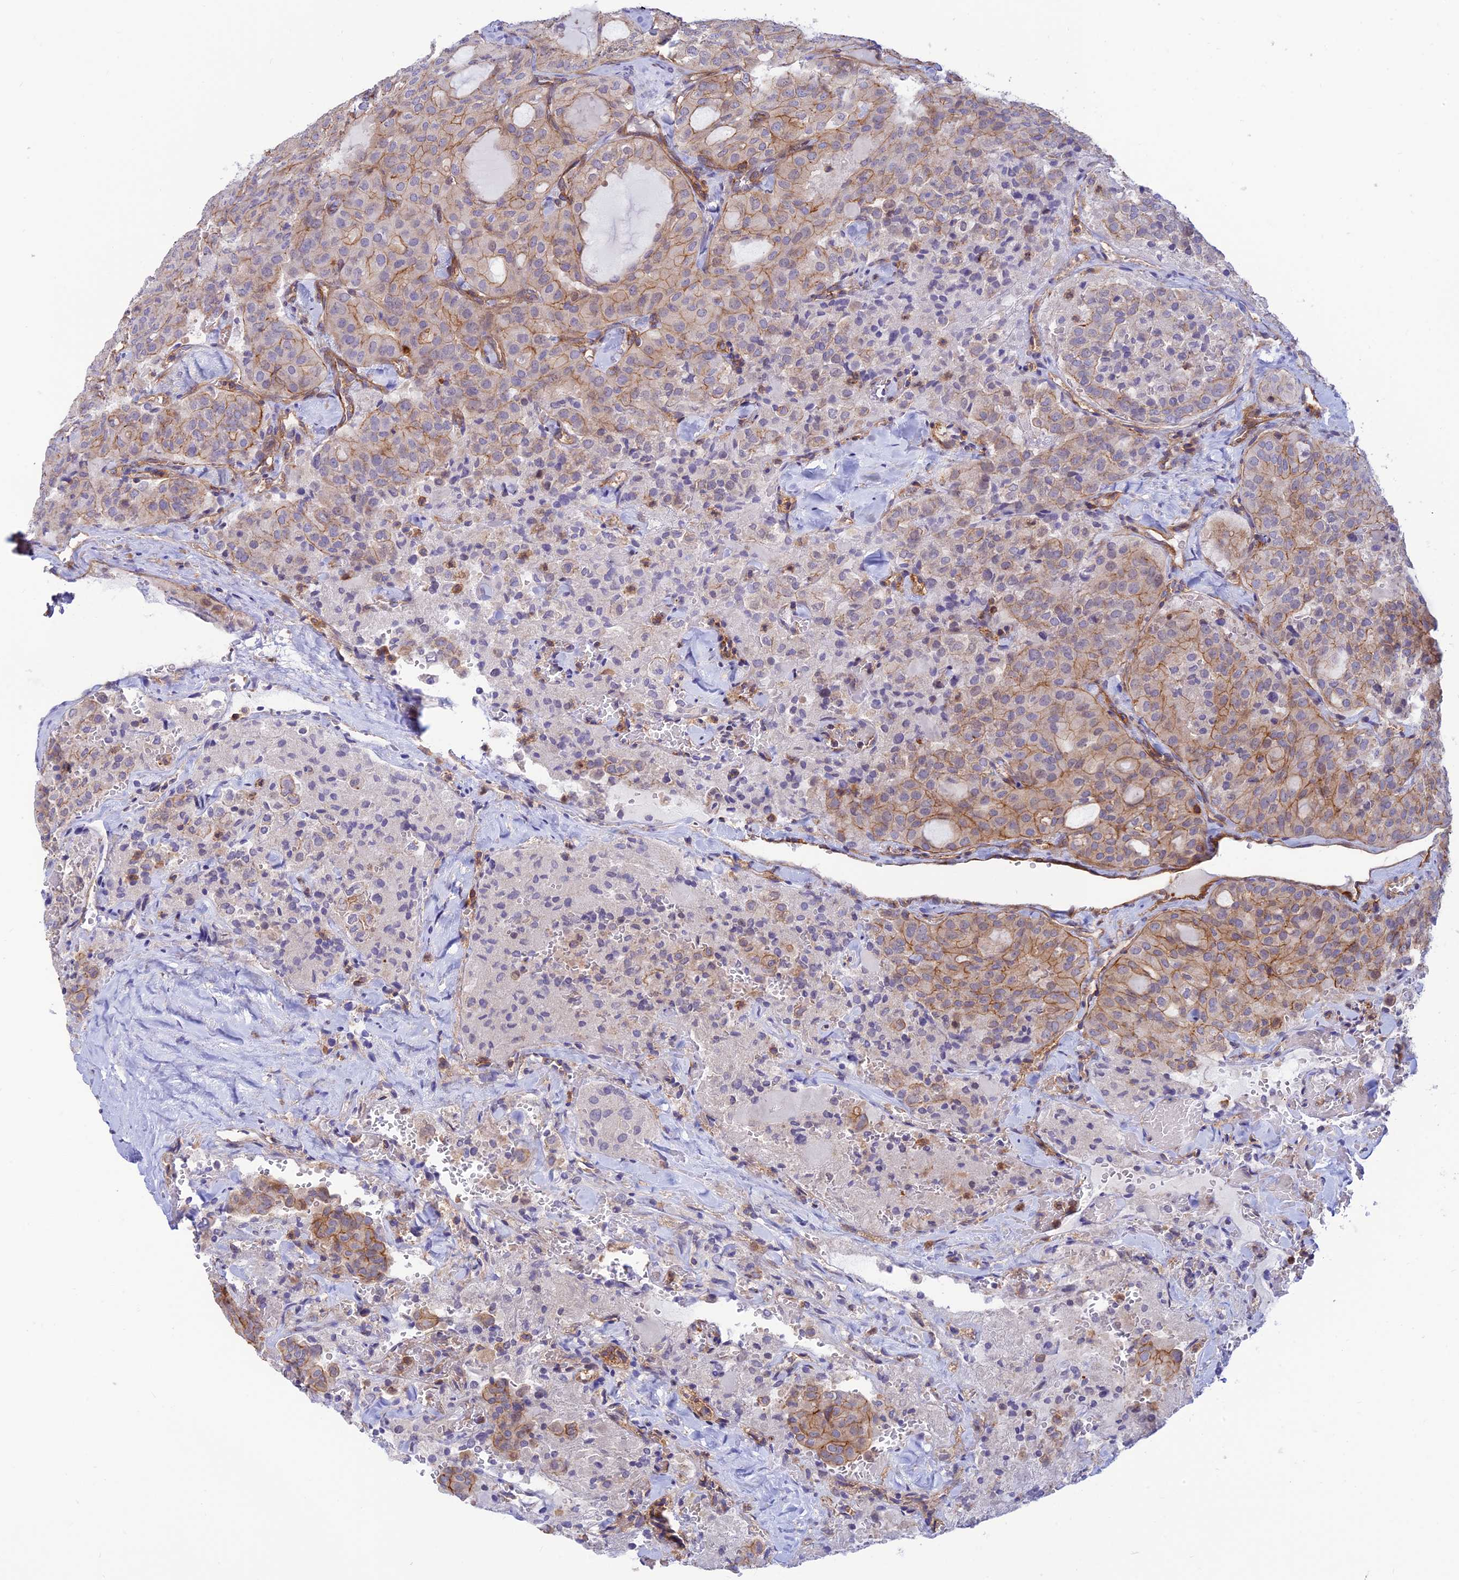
{"staining": {"intensity": "moderate", "quantity": "<25%", "location": "cytoplasmic/membranous"}, "tissue": "thyroid cancer", "cell_type": "Tumor cells", "image_type": "cancer", "snomed": [{"axis": "morphology", "description": "Follicular adenoma carcinoma, NOS"}, {"axis": "topography", "description": "Thyroid gland"}], "caption": "High-magnification brightfield microscopy of thyroid cancer (follicular adenoma carcinoma) stained with DAB (3,3'-diaminobenzidine) (brown) and counterstained with hematoxylin (blue). tumor cells exhibit moderate cytoplasmic/membranous staining is identified in about<25% of cells. (IHC, brightfield microscopy, high magnification).", "gene": "PPP1R12C", "patient": {"sex": "male", "age": 75}}